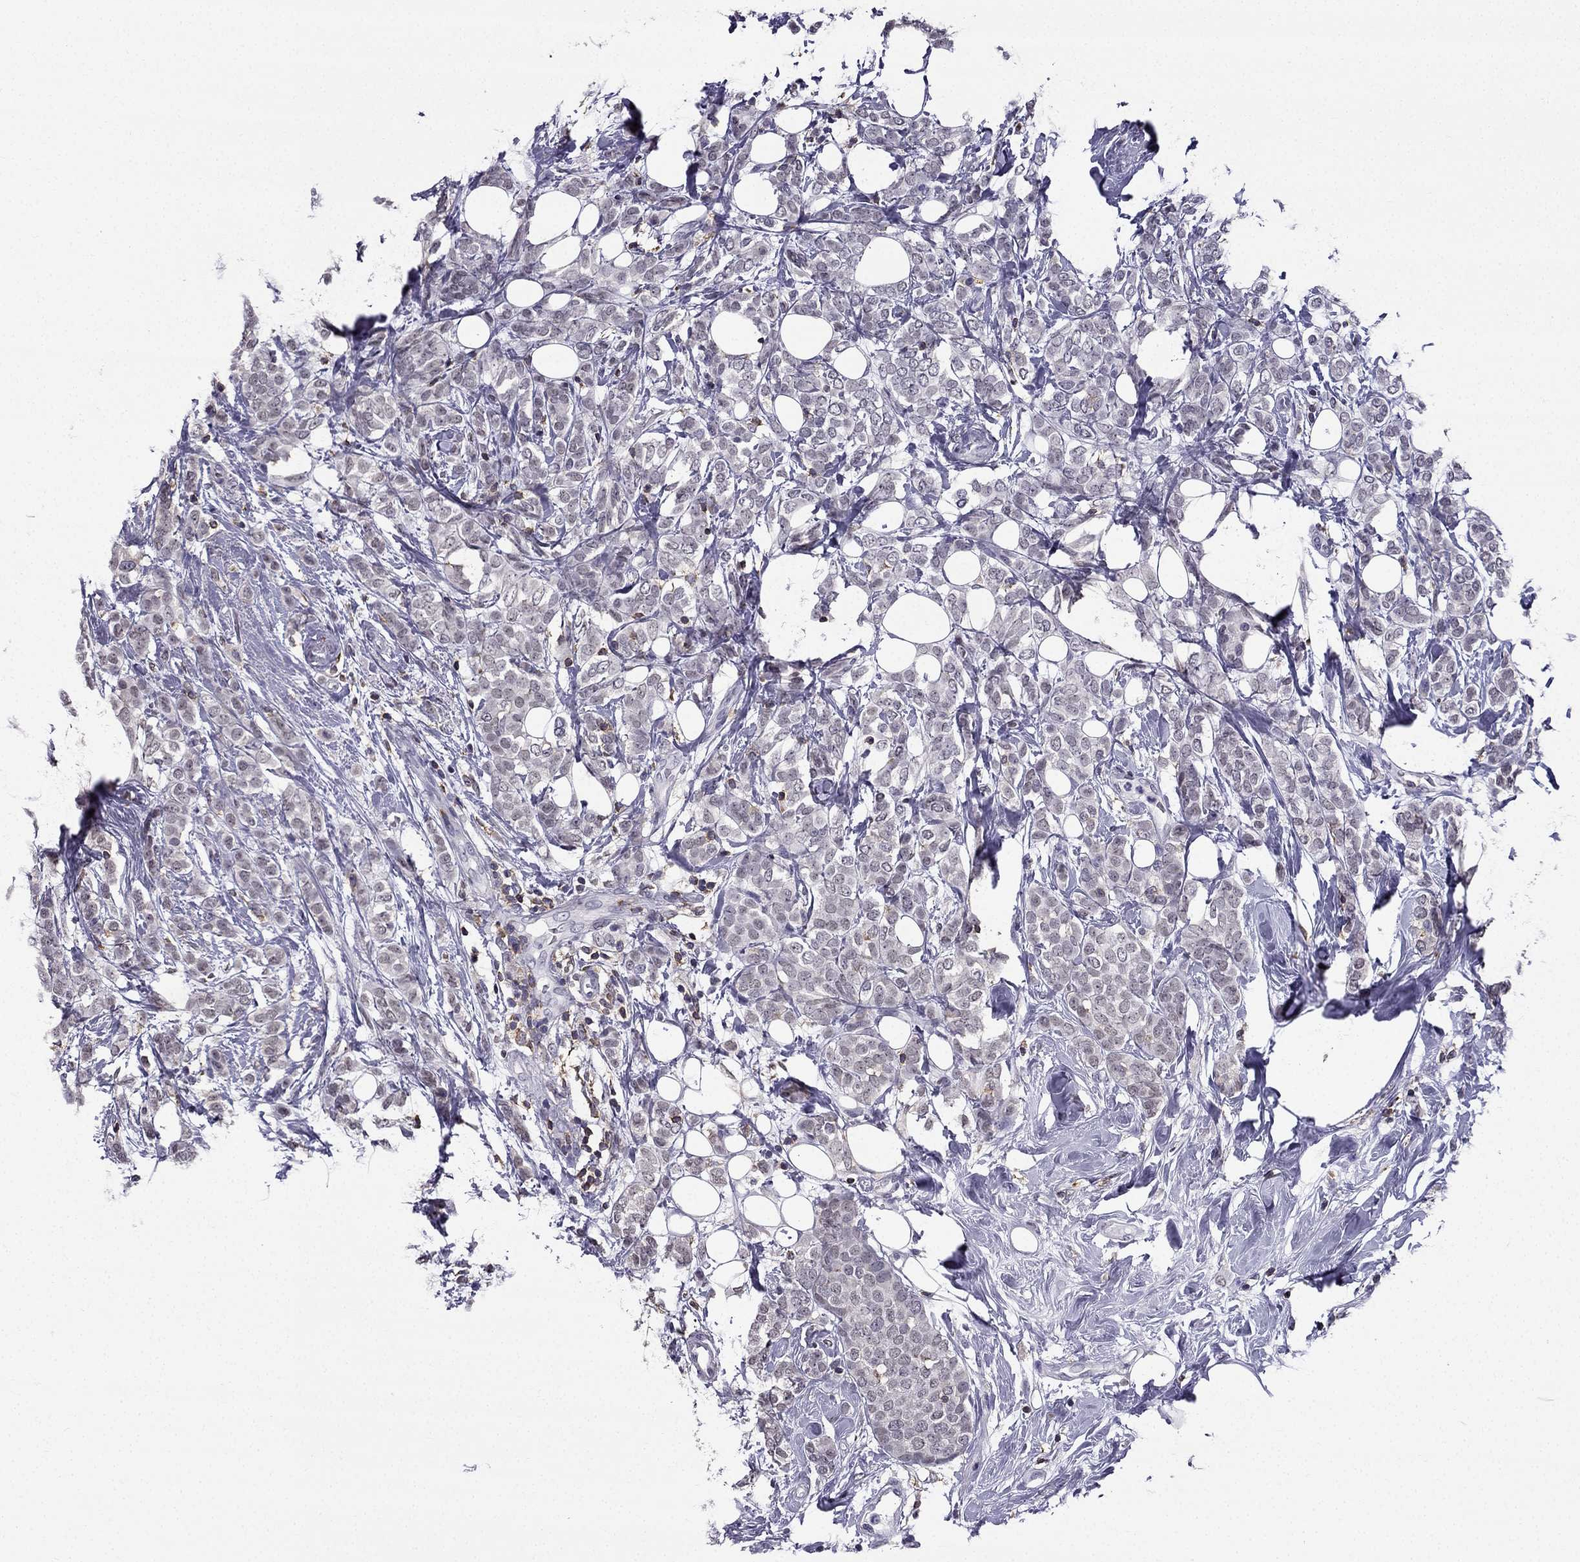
{"staining": {"intensity": "negative", "quantity": "none", "location": "none"}, "tissue": "breast cancer", "cell_type": "Tumor cells", "image_type": "cancer", "snomed": [{"axis": "morphology", "description": "Lobular carcinoma"}, {"axis": "topography", "description": "Breast"}], "caption": "Tumor cells are negative for protein expression in human breast cancer.", "gene": "CCK", "patient": {"sex": "female", "age": 49}}